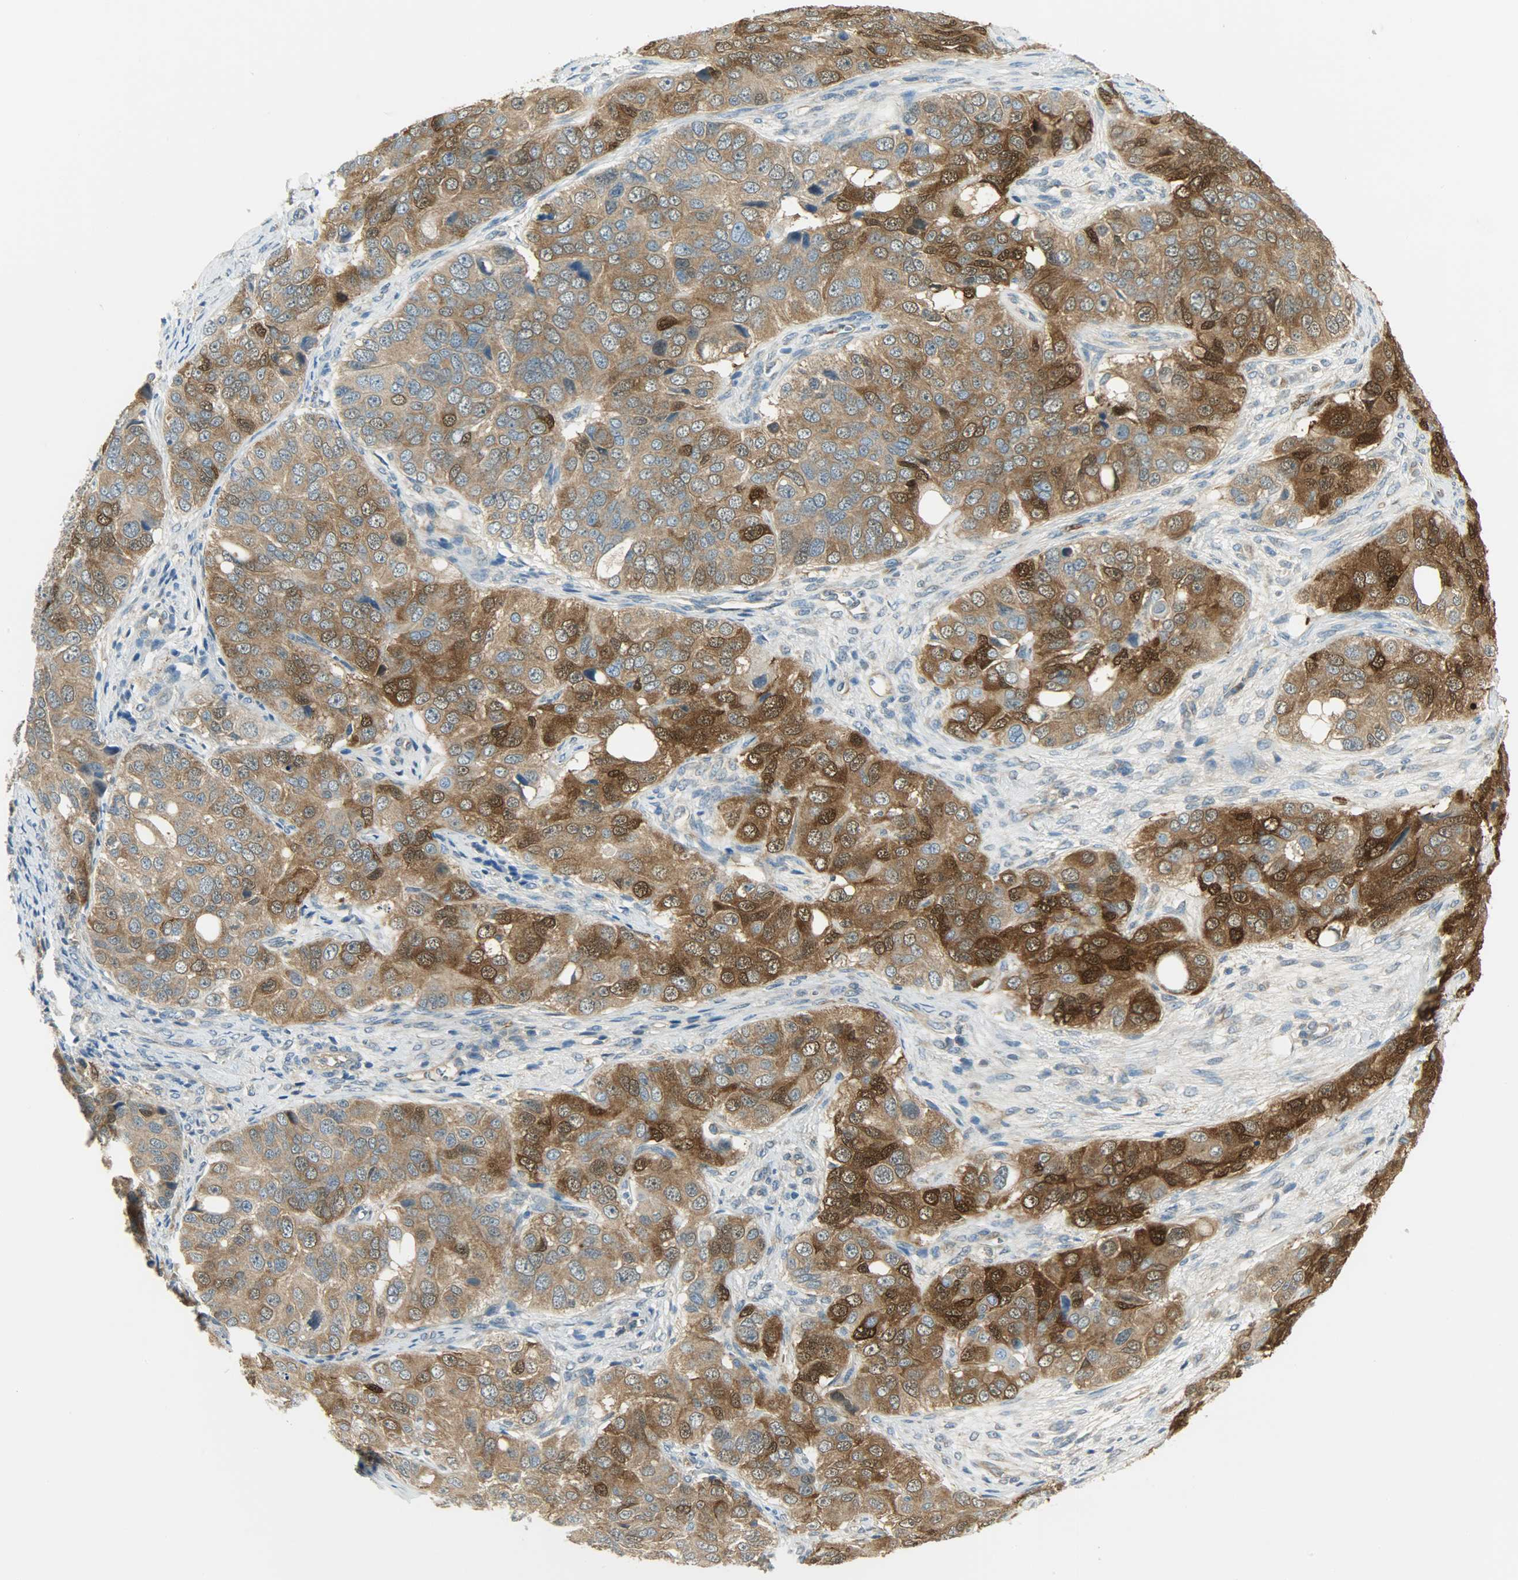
{"staining": {"intensity": "strong", "quantity": ">75%", "location": "cytoplasmic/membranous"}, "tissue": "ovarian cancer", "cell_type": "Tumor cells", "image_type": "cancer", "snomed": [{"axis": "morphology", "description": "Carcinoma, endometroid"}, {"axis": "topography", "description": "Ovary"}], "caption": "Immunohistochemical staining of ovarian cancer (endometroid carcinoma) exhibits strong cytoplasmic/membranous protein expression in approximately >75% of tumor cells.", "gene": "TSC22D2", "patient": {"sex": "female", "age": 51}}